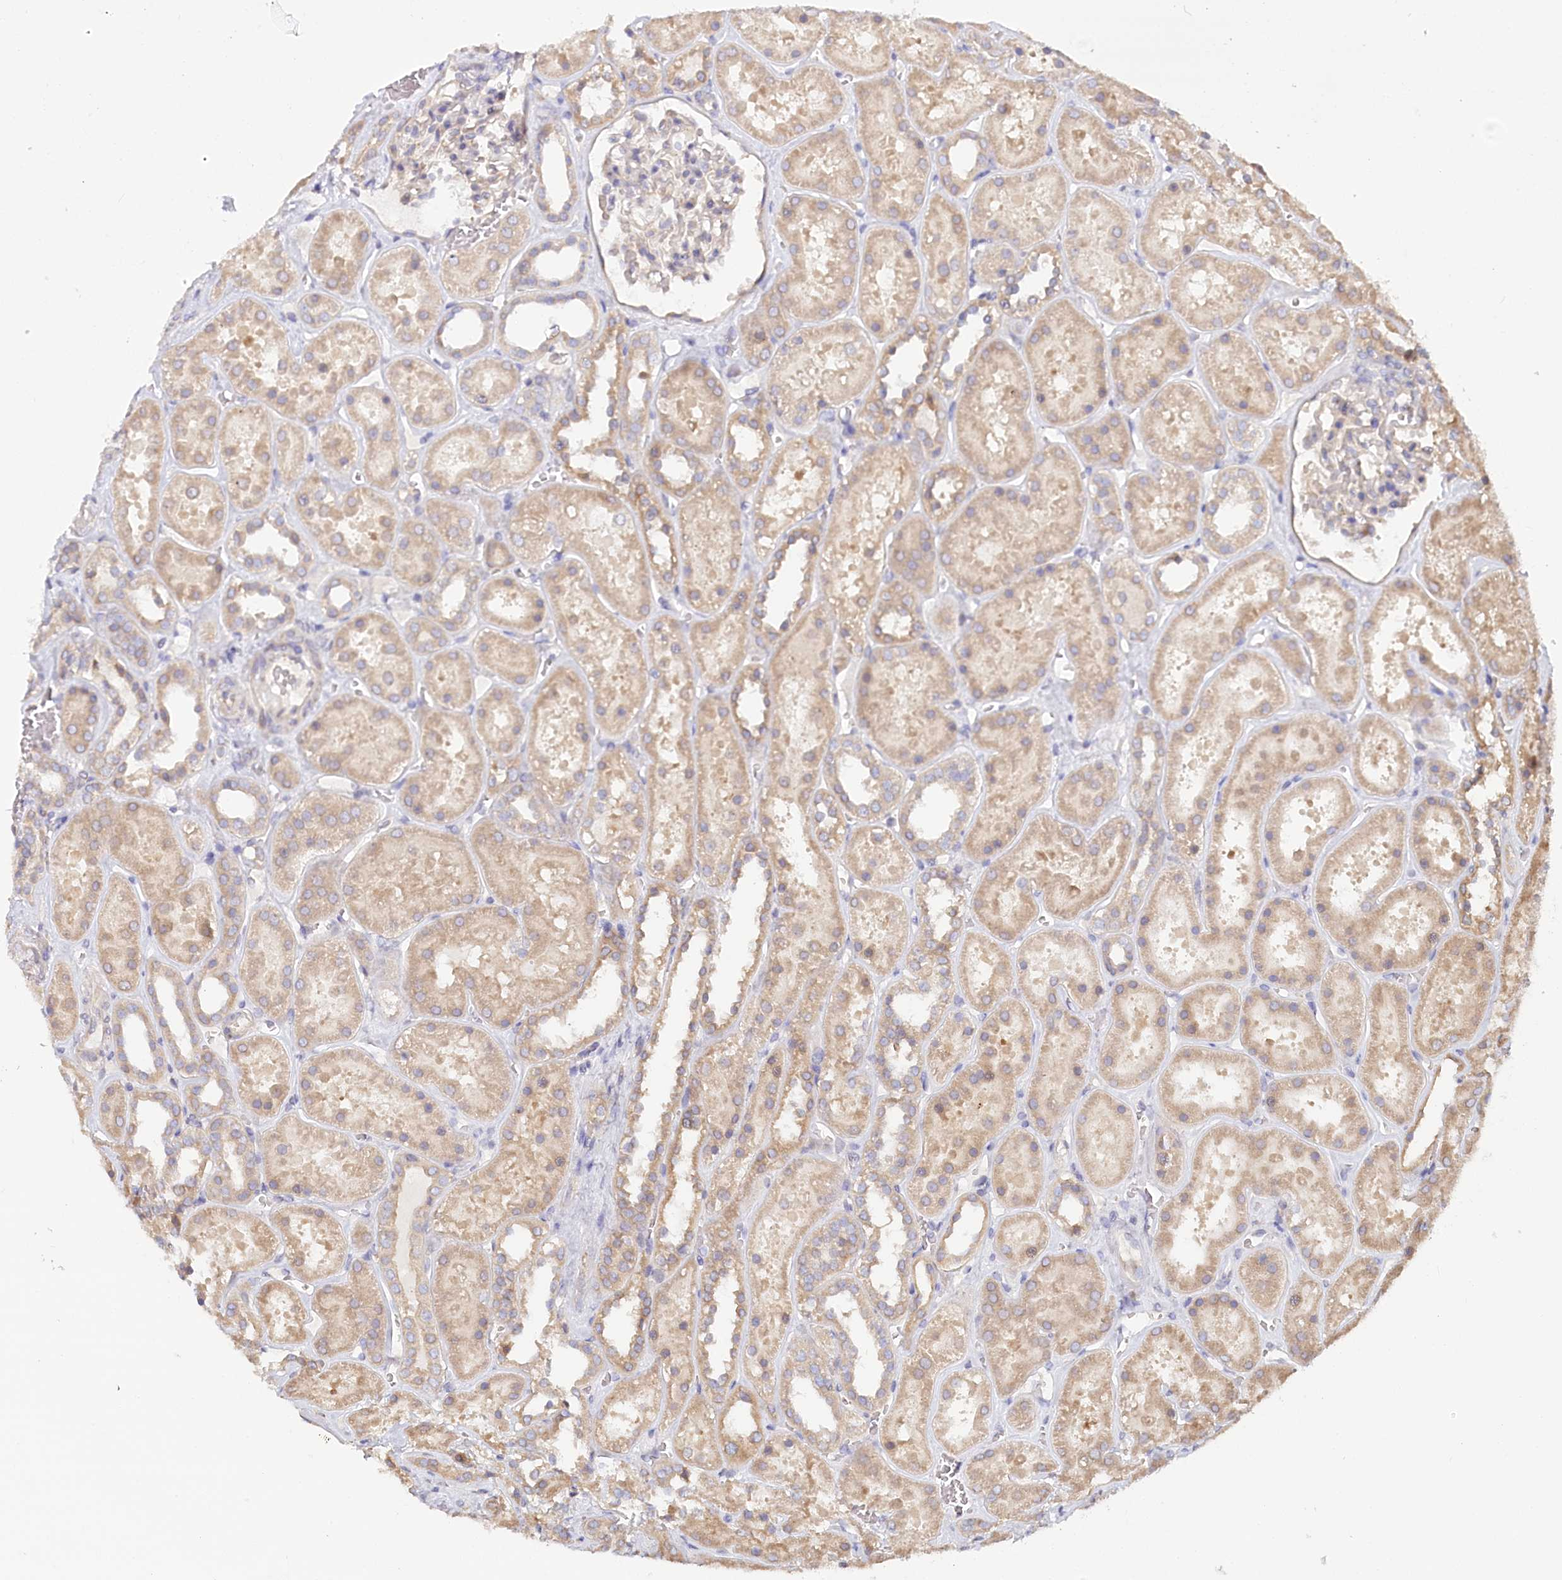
{"staining": {"intensity": "weak", "quantity": "25%-75%", "location": "cytoplasmic/membranous"}, "tissue": "kidney", "cell_type": "Cells in glomeruli", "image_type": "normal", "snomed": [{"axis": "morphology", "description": "Normal tissue, NOS"}, {"axis": "topography", "description": "Kidney"}], "caption": "Immunohistochemical staining of normal kidney shows low levels of weak cytoplasmic/membranous staining in approximately 25%-75% of cells in glomeruli. The protein is shown in brown color, while the nuclei are stained blue.", "gene": "PAIP2", "patient": {"sex": "female", "age": 41}}